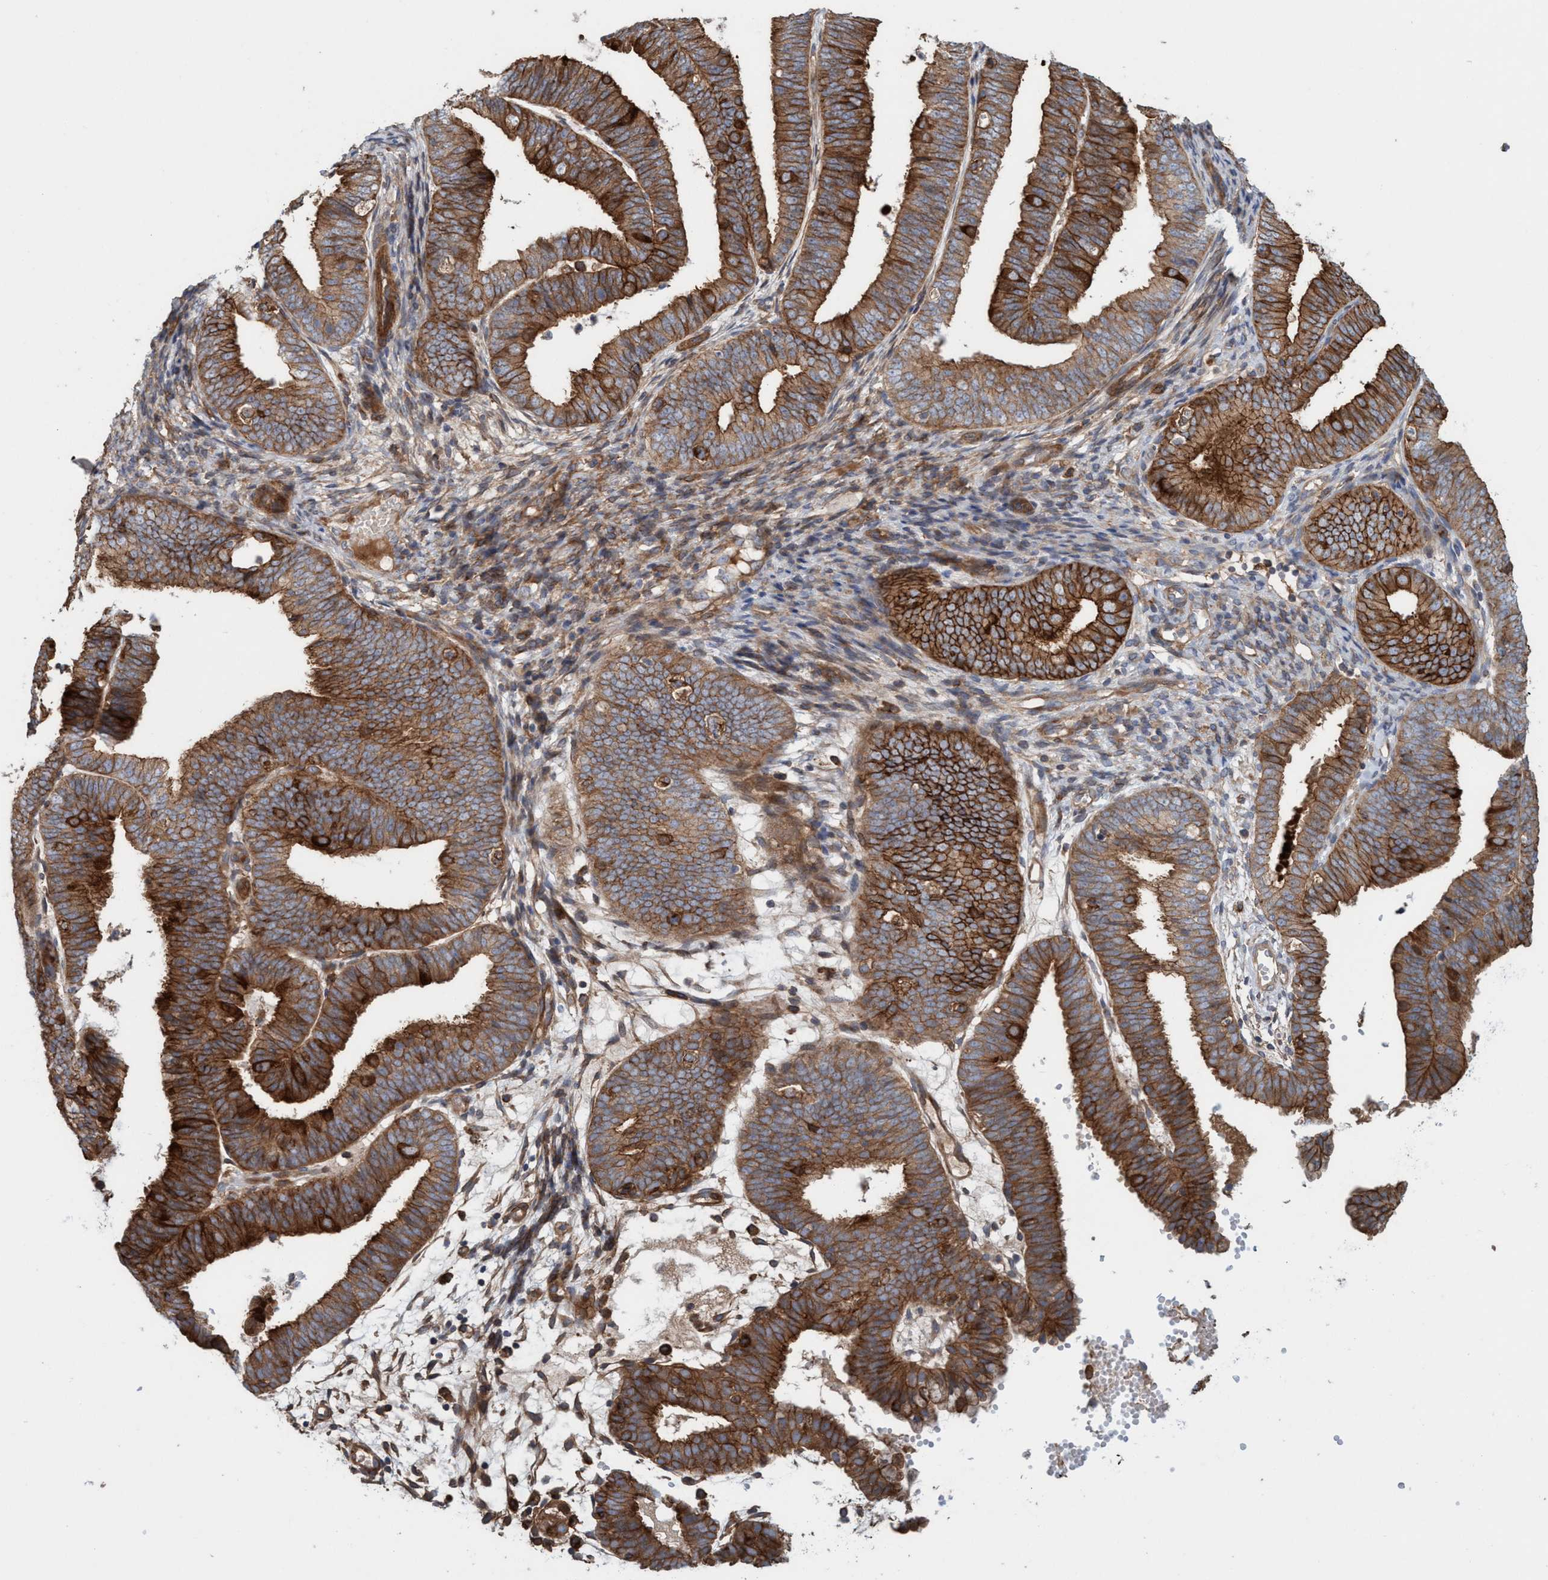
{"staining": {"intensity": "strong", "quantity": ">75%", "location": "cytoplasmic/membranous"}, "tissue": "endometrial cancer", "cell_type": "Tumor cells", "image_type": "cancer", "snomed": [{"axis": "morphology", "description": "Adenocarcinoma, NOS"}, {"axis": "topography", "description": "Endometrium"}], "caption": "IHC image of neoplastic tissue: endometrial adenocarcinoma stained using immunohistochemistry (IHC) demonstrates high levels of strong protein expression localized specifically in the cytoplasmic/membranous of tumor cells, appearing as a cytoplasmic/membranous brown color.", "gene": "SPECC1", "patient": {"sex": "female", "age": 63}}